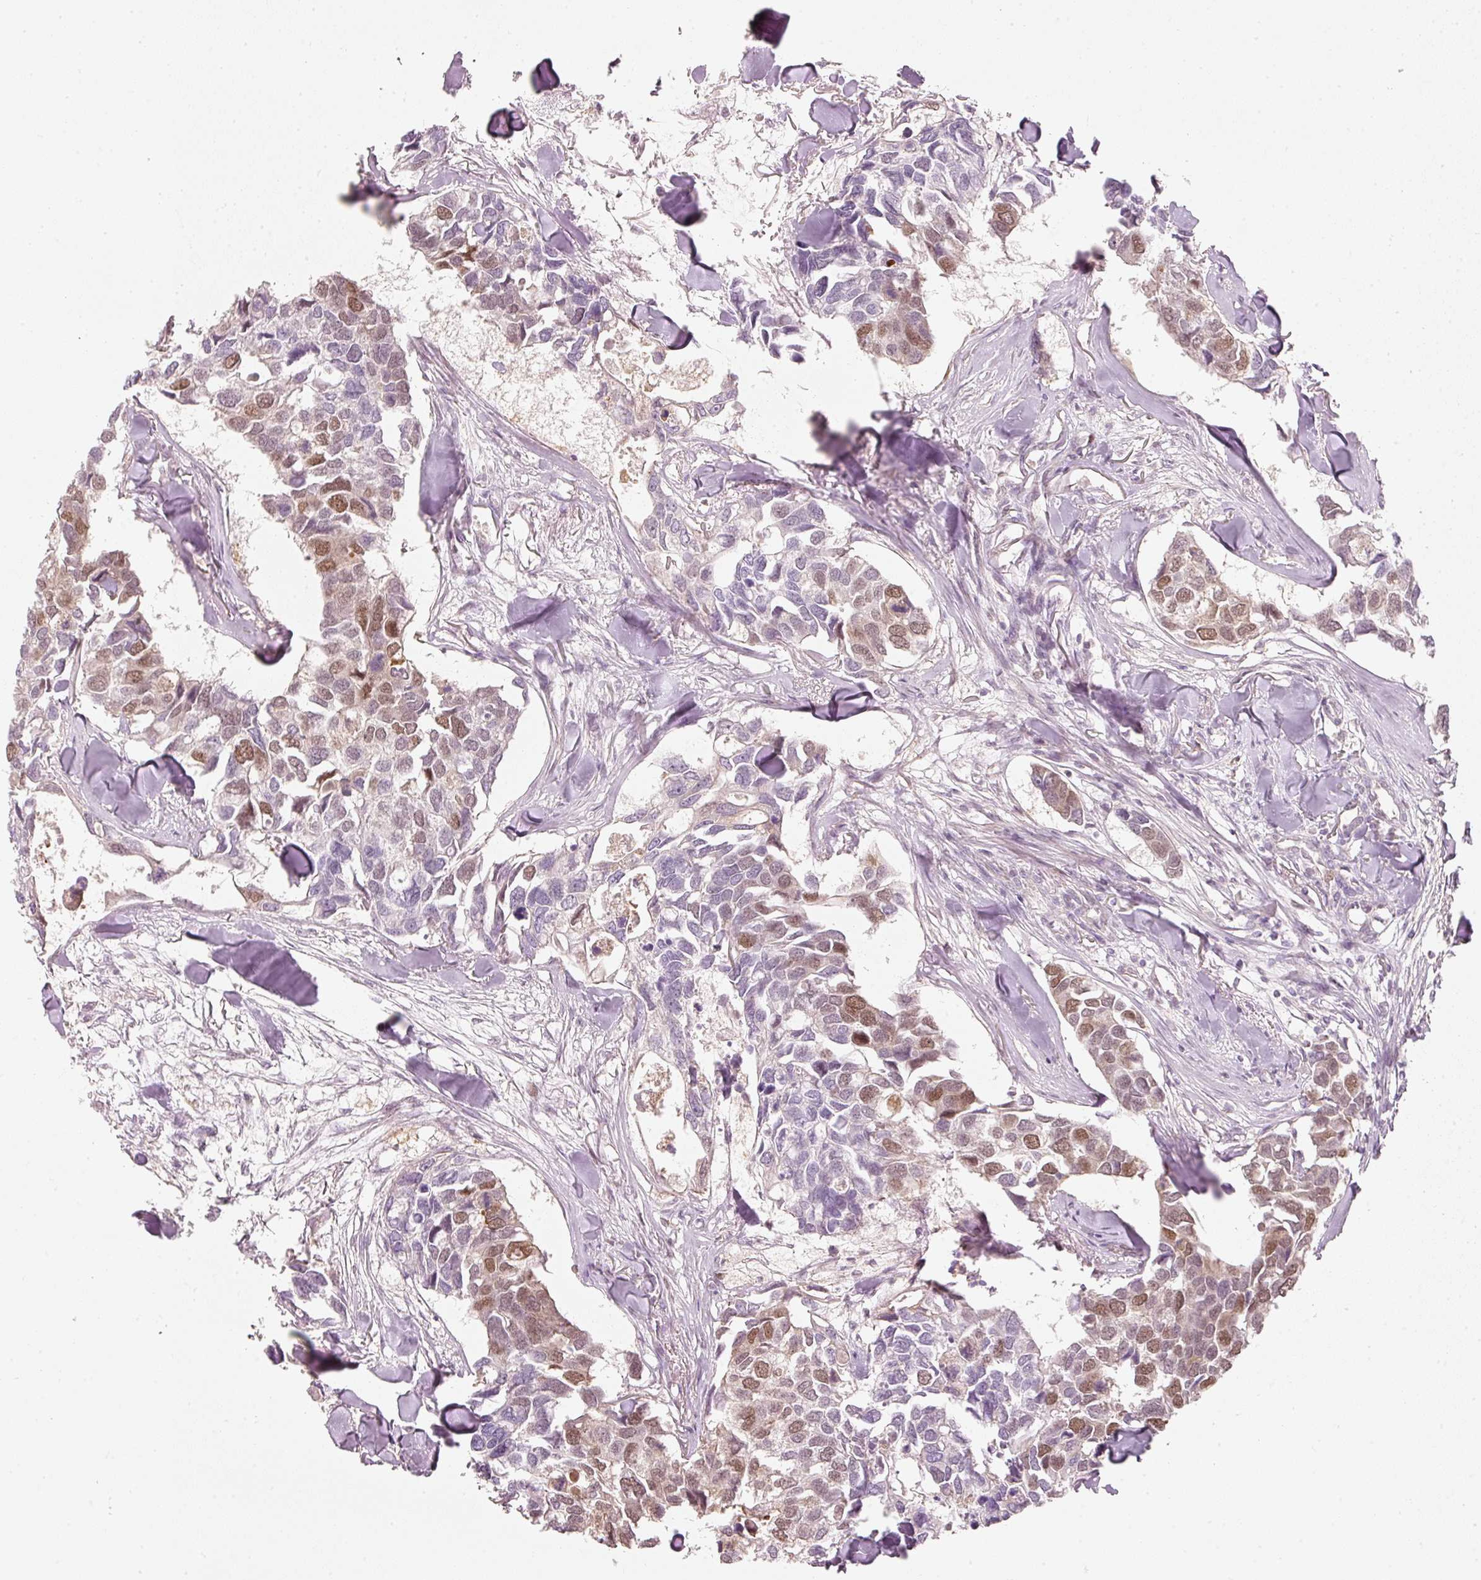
{"staining": {"intensity": "moderate", "quantity": "25%-75%", "location": "nuclear"}, "tissue": "breast cancer", "cell_type": "Tumor cells", "image_type": "cancer", "snomed": [{"axis": "morphology", "description": "Duct carcinoma"}, {"axis": "topography", "description": "Breast"}], "caption": "The histopathology image exhibits staining of breast cancer (infiltrating ductal carcinoma), revealing moderate nuclear protein expression (brown color) within tumor cells.", "gene": "TREX2", "patient": {"sex": "female", "age": 83}}